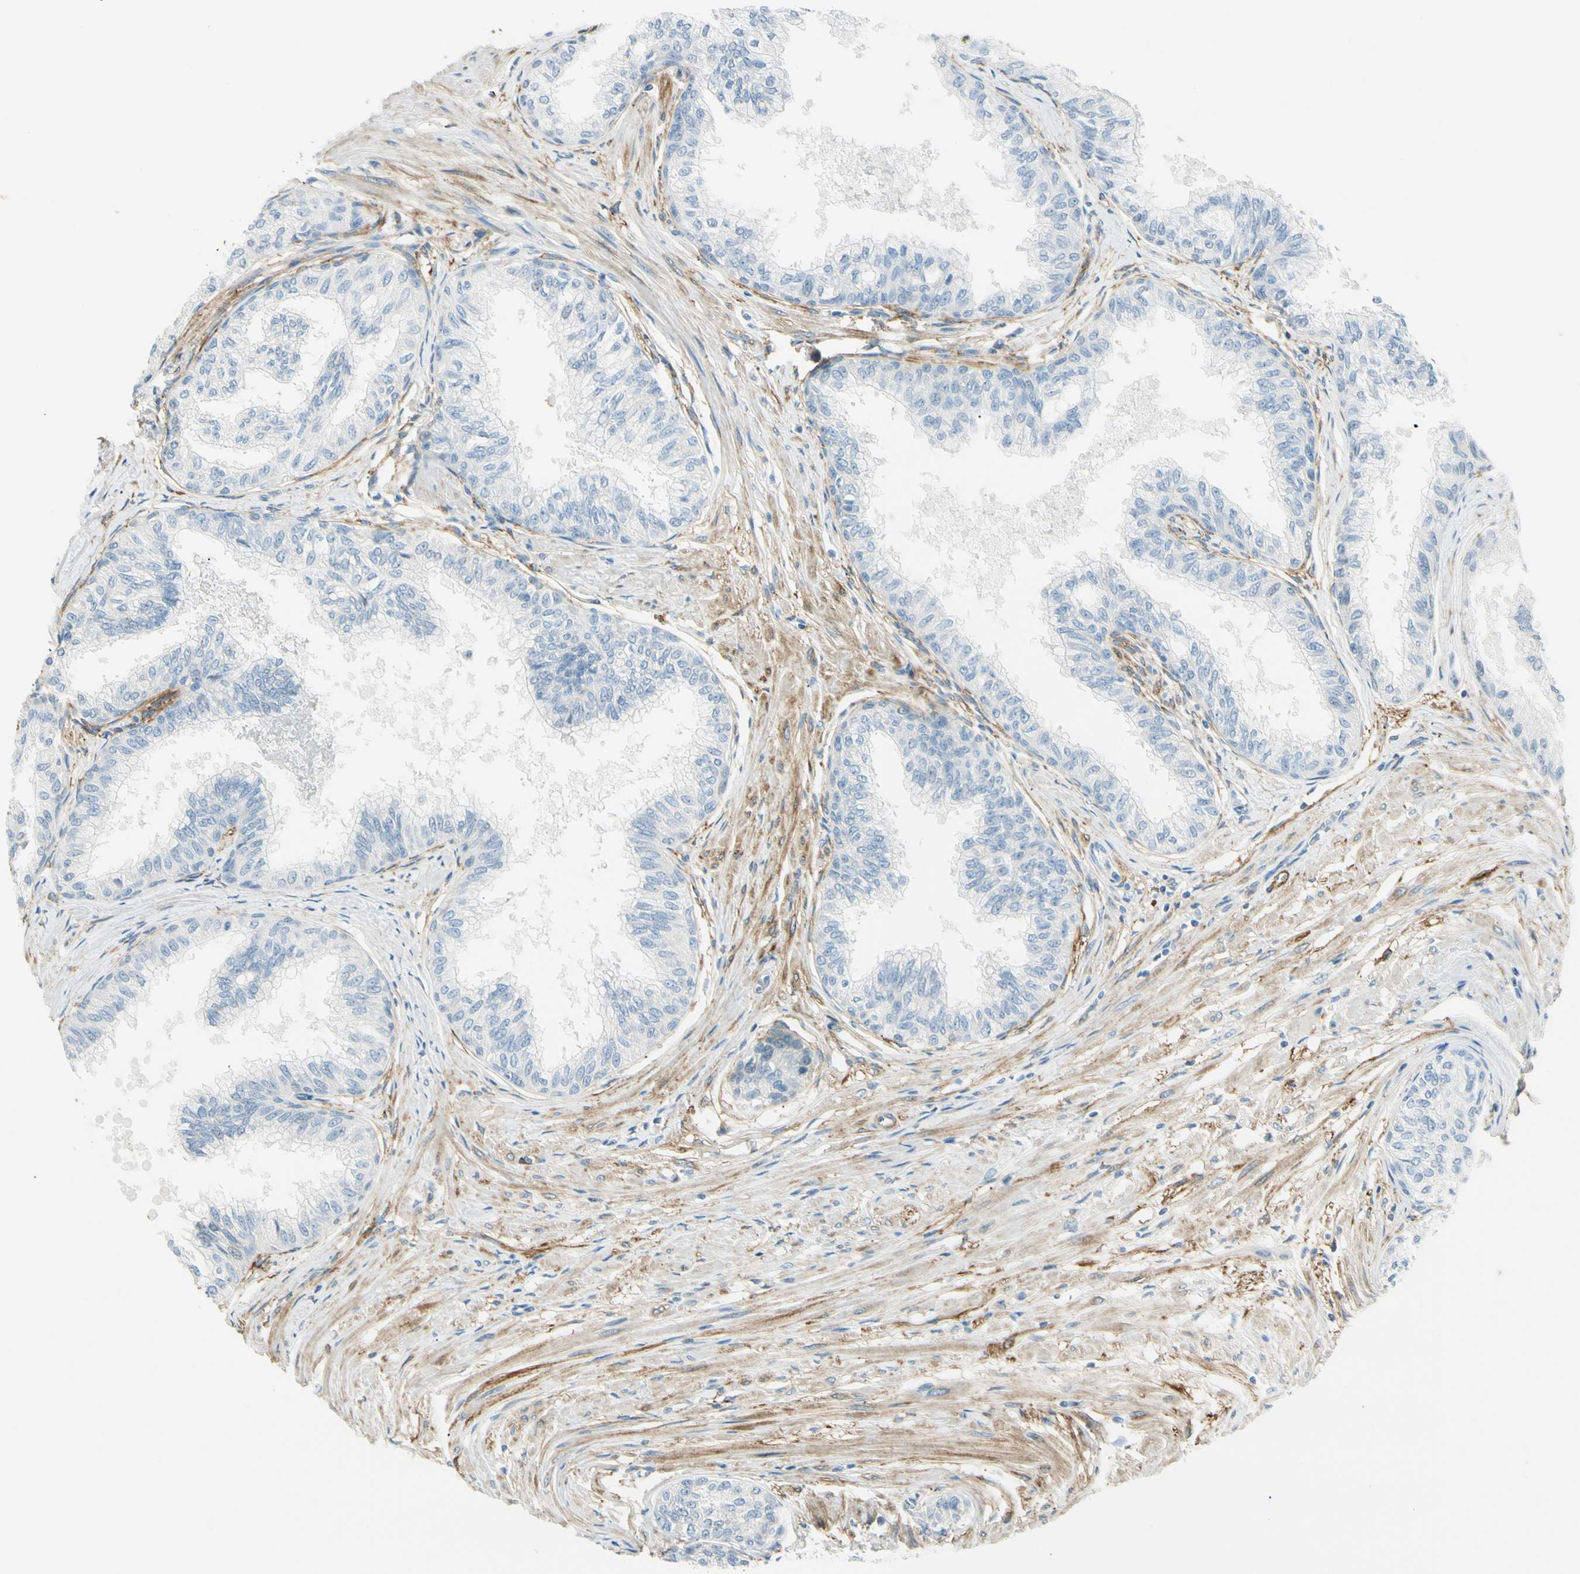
{"staining": {"intensity": "negative", "quantity": "none", "location": "none"}, "tissue": "prostate", "cell_type": "Glandular cells", "image_type": "normal", "snomed": [{"axis": "morphology", "description": "Normal tissue, NOS"}, {"axis": "topography", "description": "Prostate"}, {"axis": "topography", "description": "Seminal veicle"}], "caption": "Glandular cells are negative for brown protein staining in unremarkable prostate. (Immunohistochemistry, brightfield microscopy, high magnification).", "gene": "AMPH", "patient": {"sex": "male", "age": 60}}